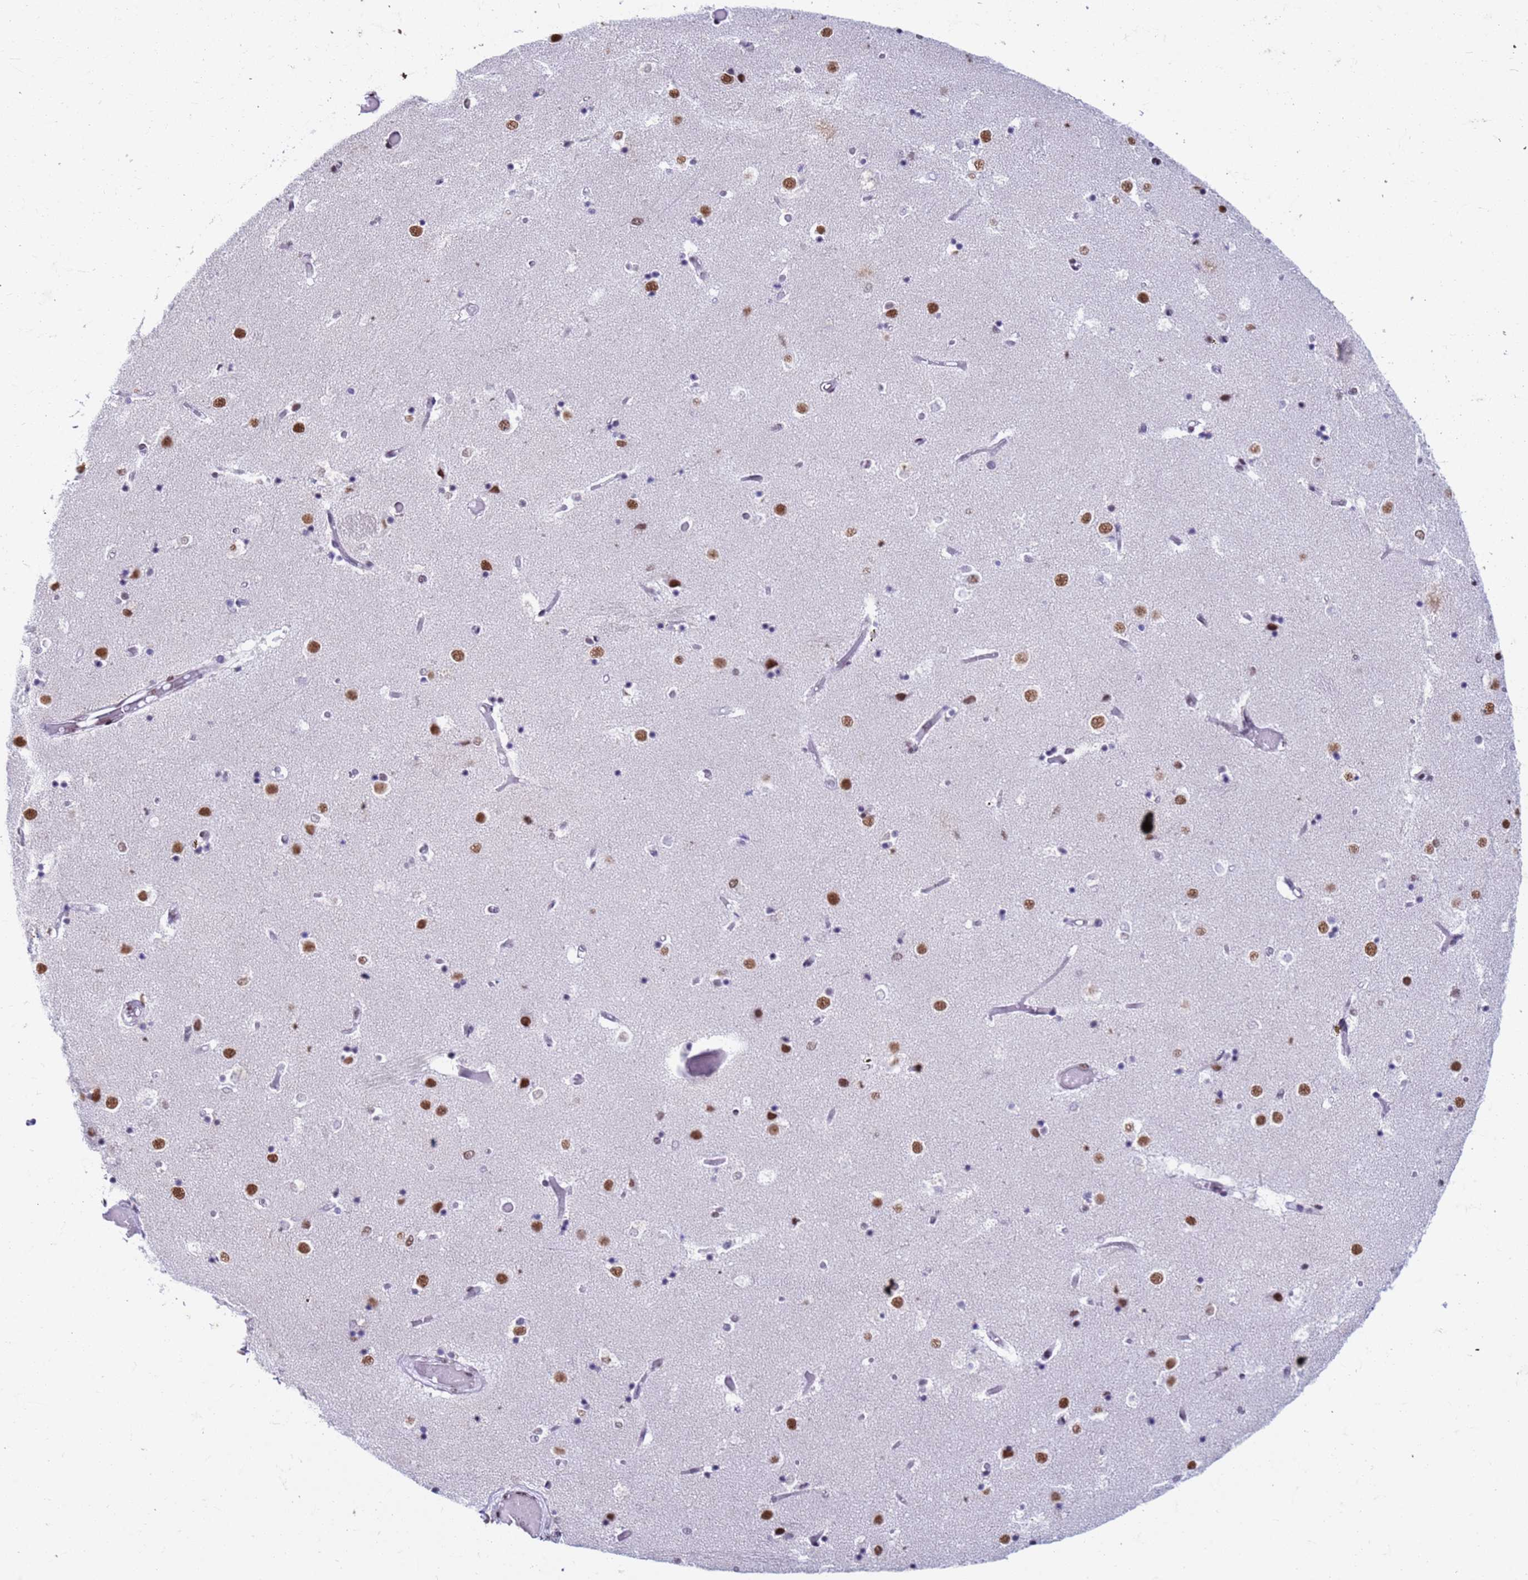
{"staining": {"intensity": "weak", "quantity": "<25%", "location": "cytoplasmic/membranous"}, "tissue": "caudate", "cell_type": "Glial cells", "image_type": "normal", "snomed": [{"axis": "morphology", "description": "Normal tissue, NOS"}, {"axis": "topography", "description": "Lateral ventricle wall"}], "caption": "Immunohistochemical staining of normal caudate exhibits no significant staining in glial cells. (DAB immunohistochemistry, high magnification).", "gene": "FAM170B", "patient": {"sex": "female", "age": 52}}